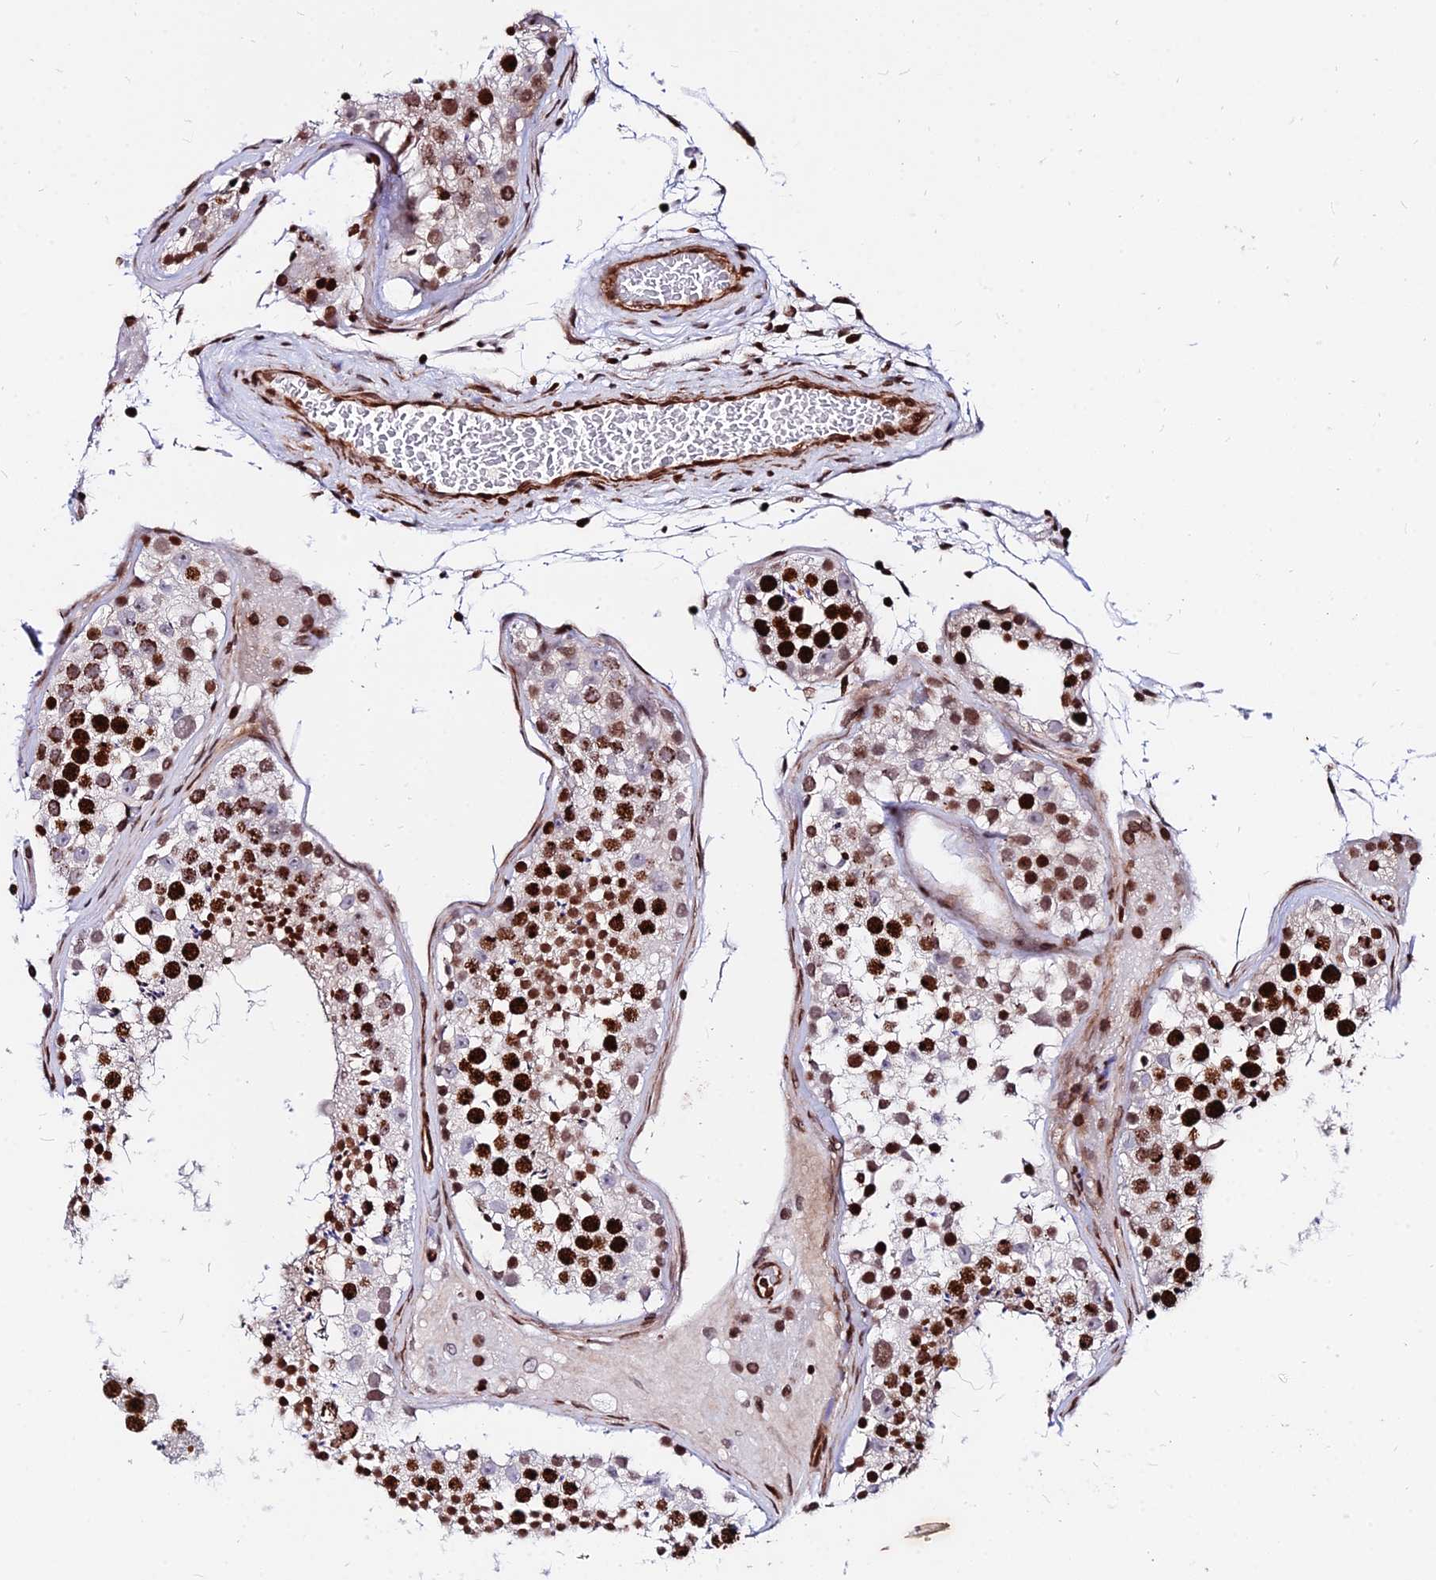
{"staining": {"intensity": "strong", "quantity": ">75%", "location": "nuclear"}, "tissue": "testis", "cell_type": "Cells in seminiferous ducts", "image_type": "normal", "snomed": [{"axis": "morphology", "description": "Normal tissue, NOS"}, {"axis": "topography", "description": "Testis"}], "caption": "The photomicrograph exhibits immunohistochemical staining of unremarkable testis. There is strong nuclear positivity is appreciated in approximately >75% of cells in seminiferous ducts.", "gene": "NYAP2", "patient": {"sex": "male", "age": 46}}